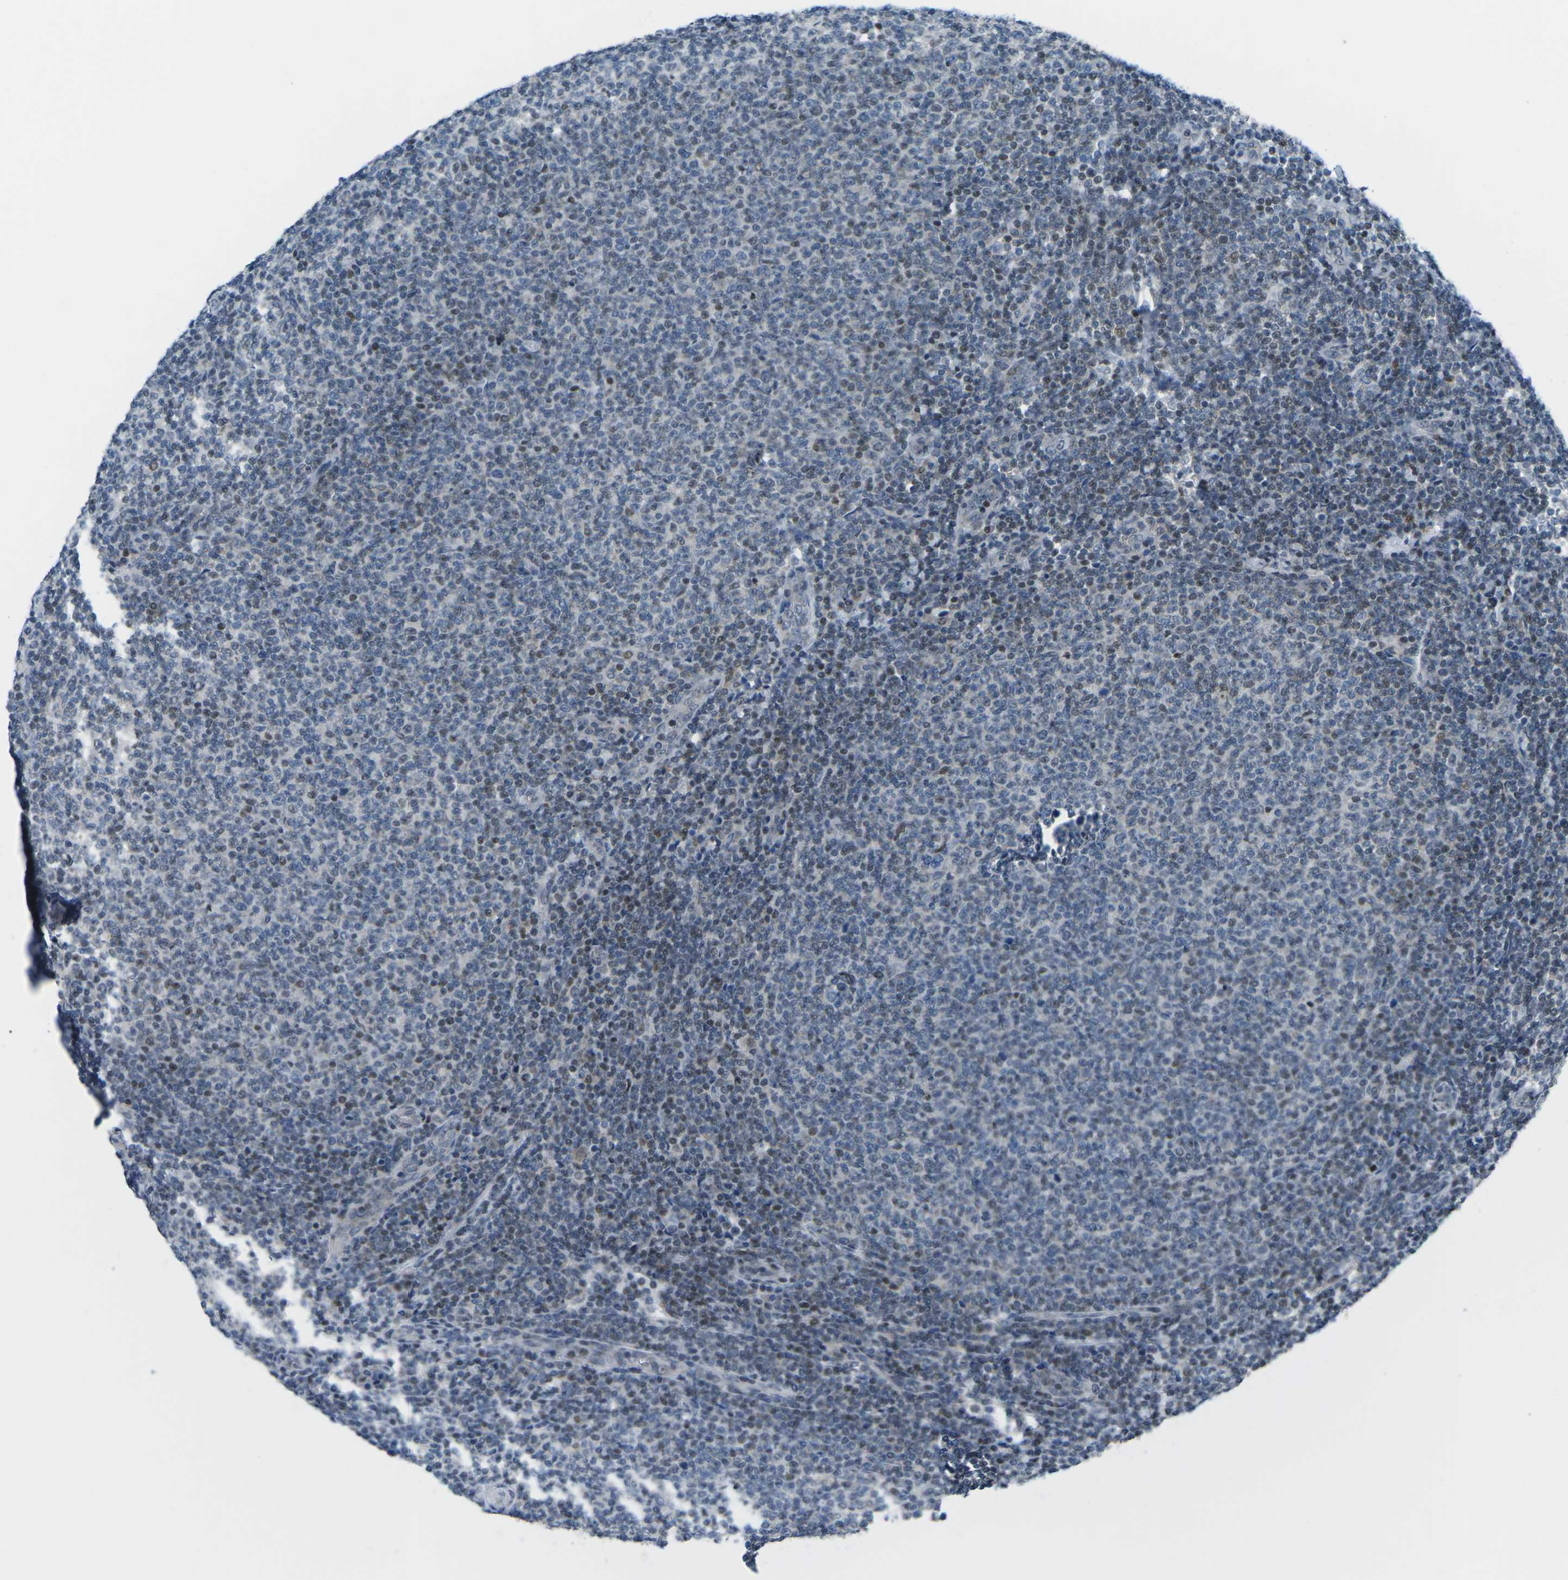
{"staining": {"intensity": "weak", "quantity": "25%-75%", "location": "nuclear"}, "tissue": "lymphoma", "cell_type": "Tumor cells", "image_type": "cancer", "snomed": [{"axis": "morphology", "description": "Malignant lymphoma, non-Hodgkin's type, Low grade"}, {"axis": "topography", "description": "Lymph node"}], "caption": "DAB immunohistochemical staining of human lymphoma demonstrates weak nuclear protein positivity in approximately 25%-75% of tumor cells. (DAB IHC with brightfield microscopy, high magnification).", "gene": "MBNL1", "patient": {"sex": "male", "age": 66}}